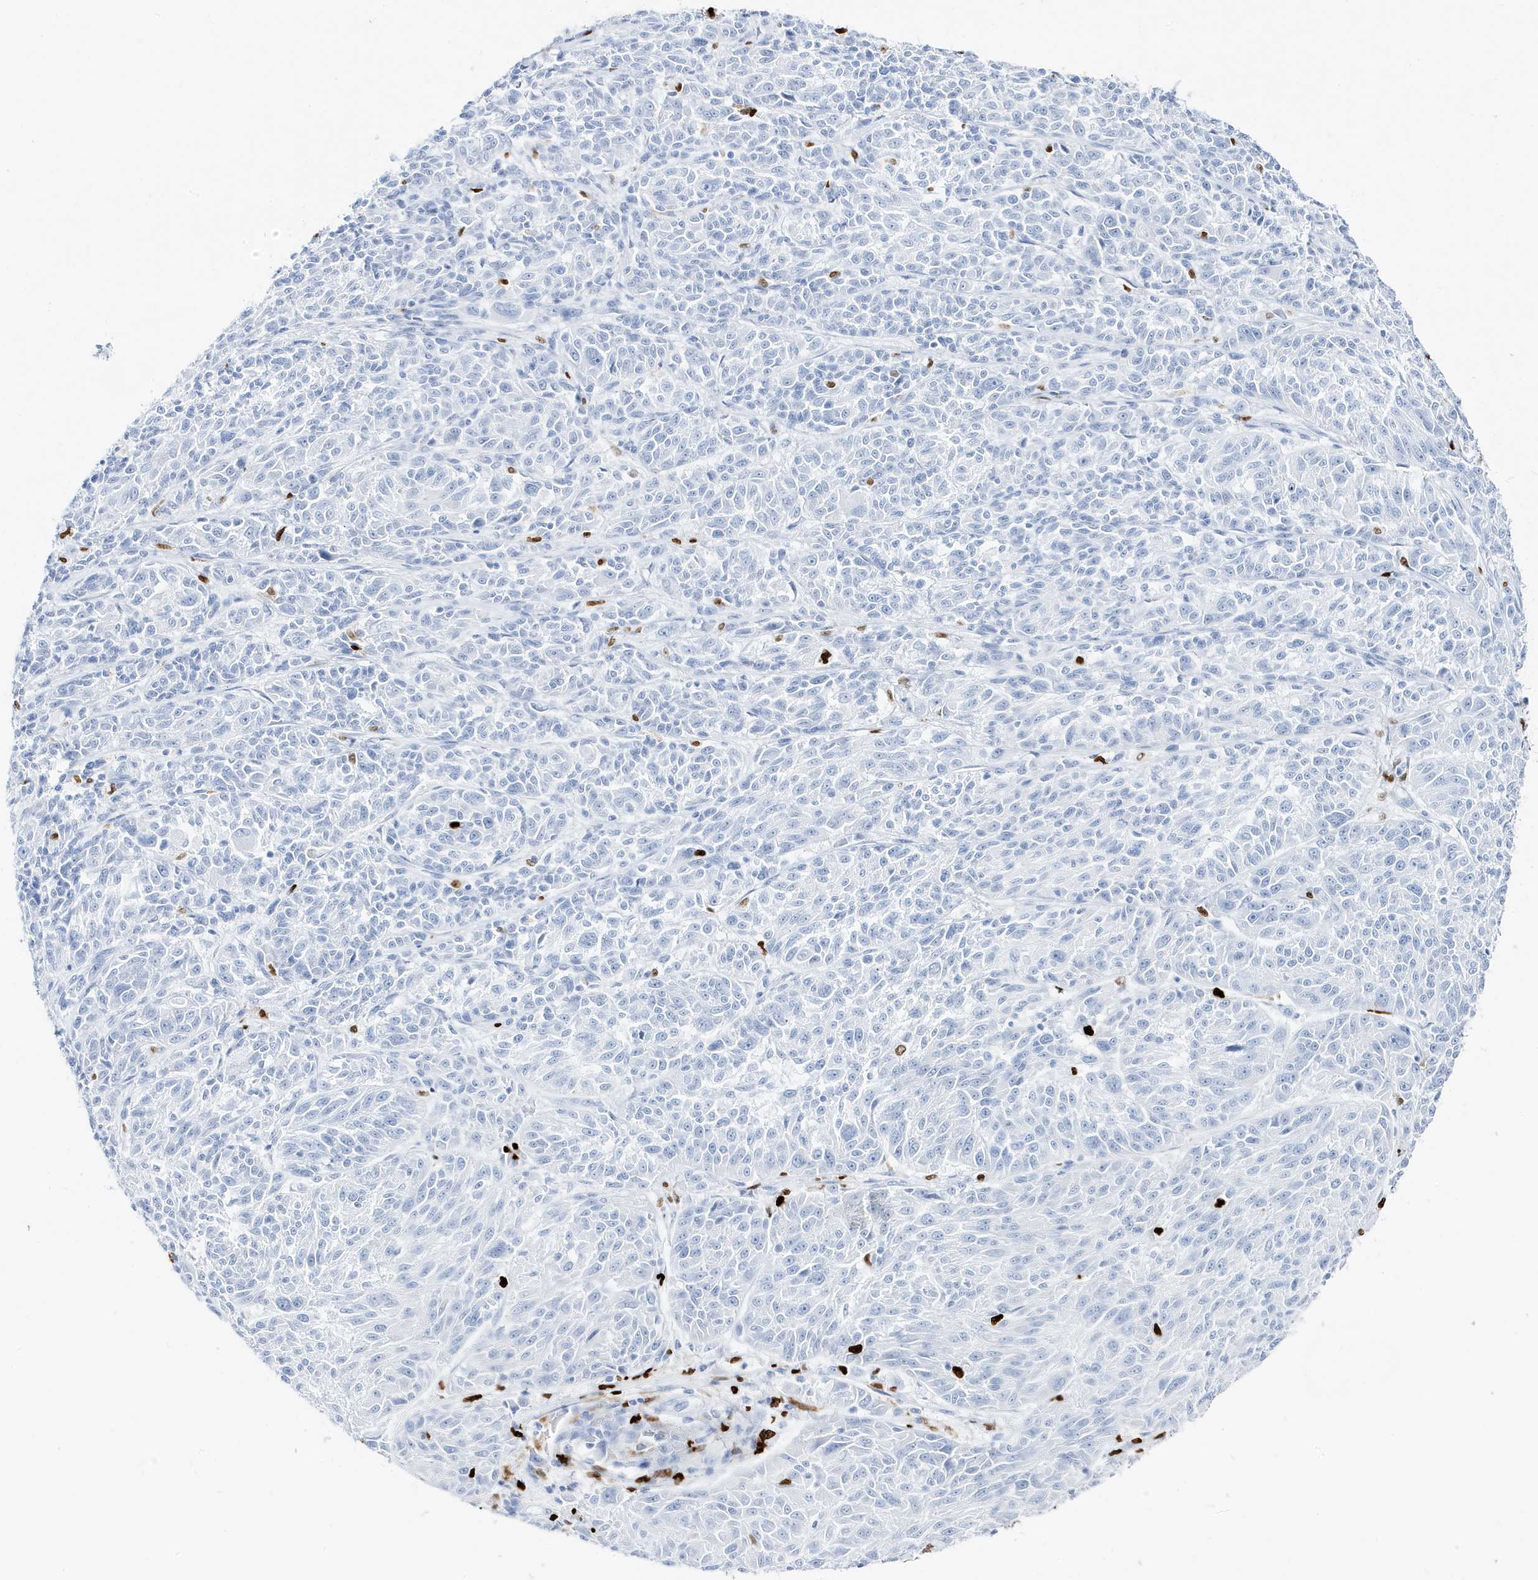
{"staining": {"intensity": "negative", "quantity": "none", "location": "none"}, "tissue": "melanoma", "cell_type": "Tumor cells", "image_type": "cancer", "snomed": [{"axis": "morphology", "description": "Malignant melanoma, NOS"}, {"axis": "topography", "description": "Skin"}], "caption": "Immunohistochemistry histopathology image of melanoma stained for a protein (brown), which exhibits no staining in tumor cells.", "gene": "MNDA", "patient": {"sex": "male", "age": 53}}